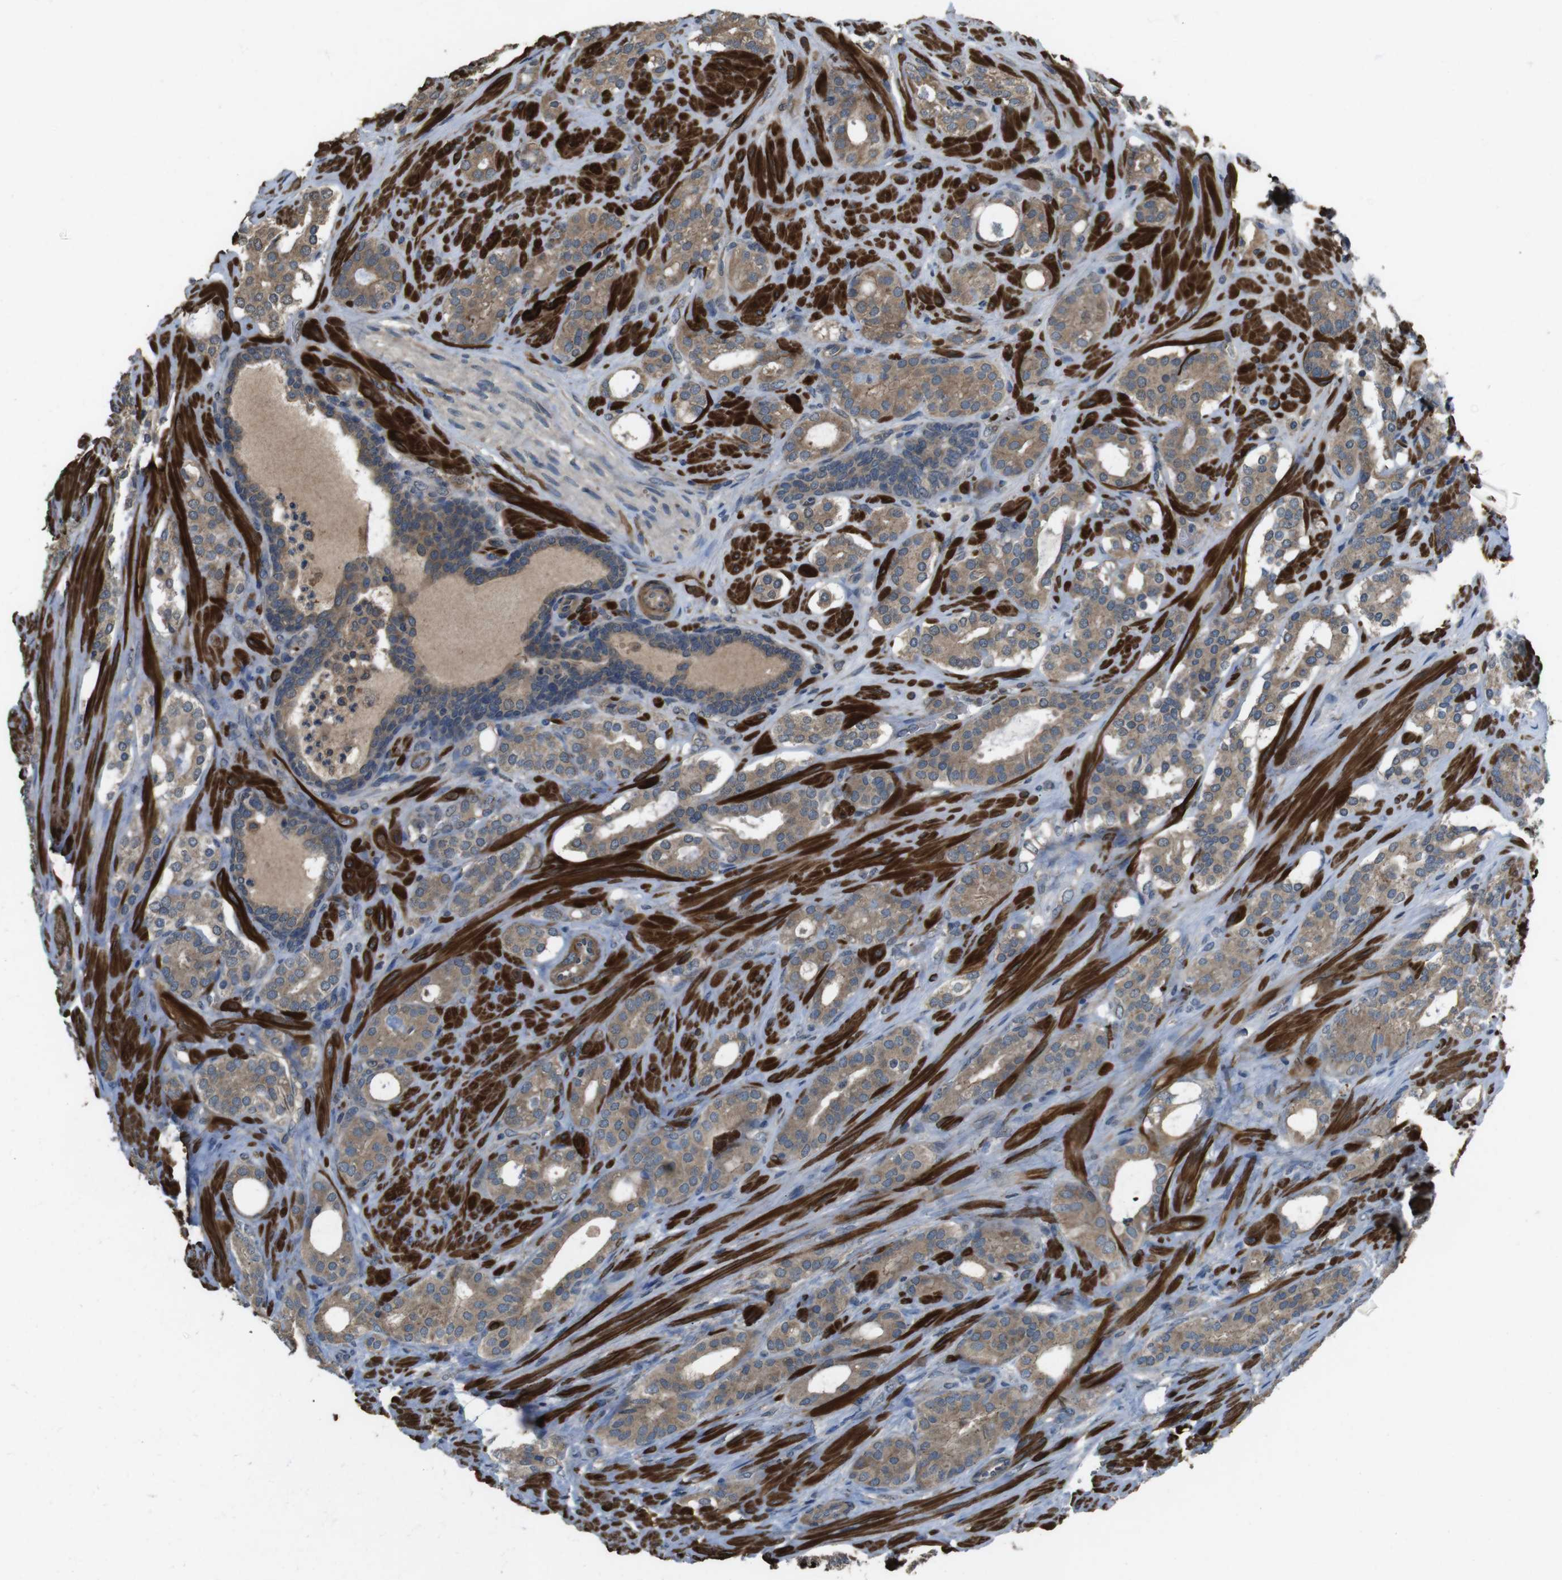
{"staining": {"intensity": "weak", "quantity": ">75%", "location": "cytoplasmic/membranous"}, "tissue": "prostate cancer", "cell_type": "Tumor cells", "image_type": "cancer", "snomed": [{"axis": "morphology", "description": "Adenocarcinoma, Low grade"}, {"axis": "topography", "description": "Prostate"}], "caption": "Protein expression by immunohistochemistry (IHC) demonstrates weak cytoplasmic/membranous expression in about >75% of tumor cells in adenocarcinoma (low-grade) (prostate).", "gene": "FUT2", "patient": {"sex": "male", "age": 63}}